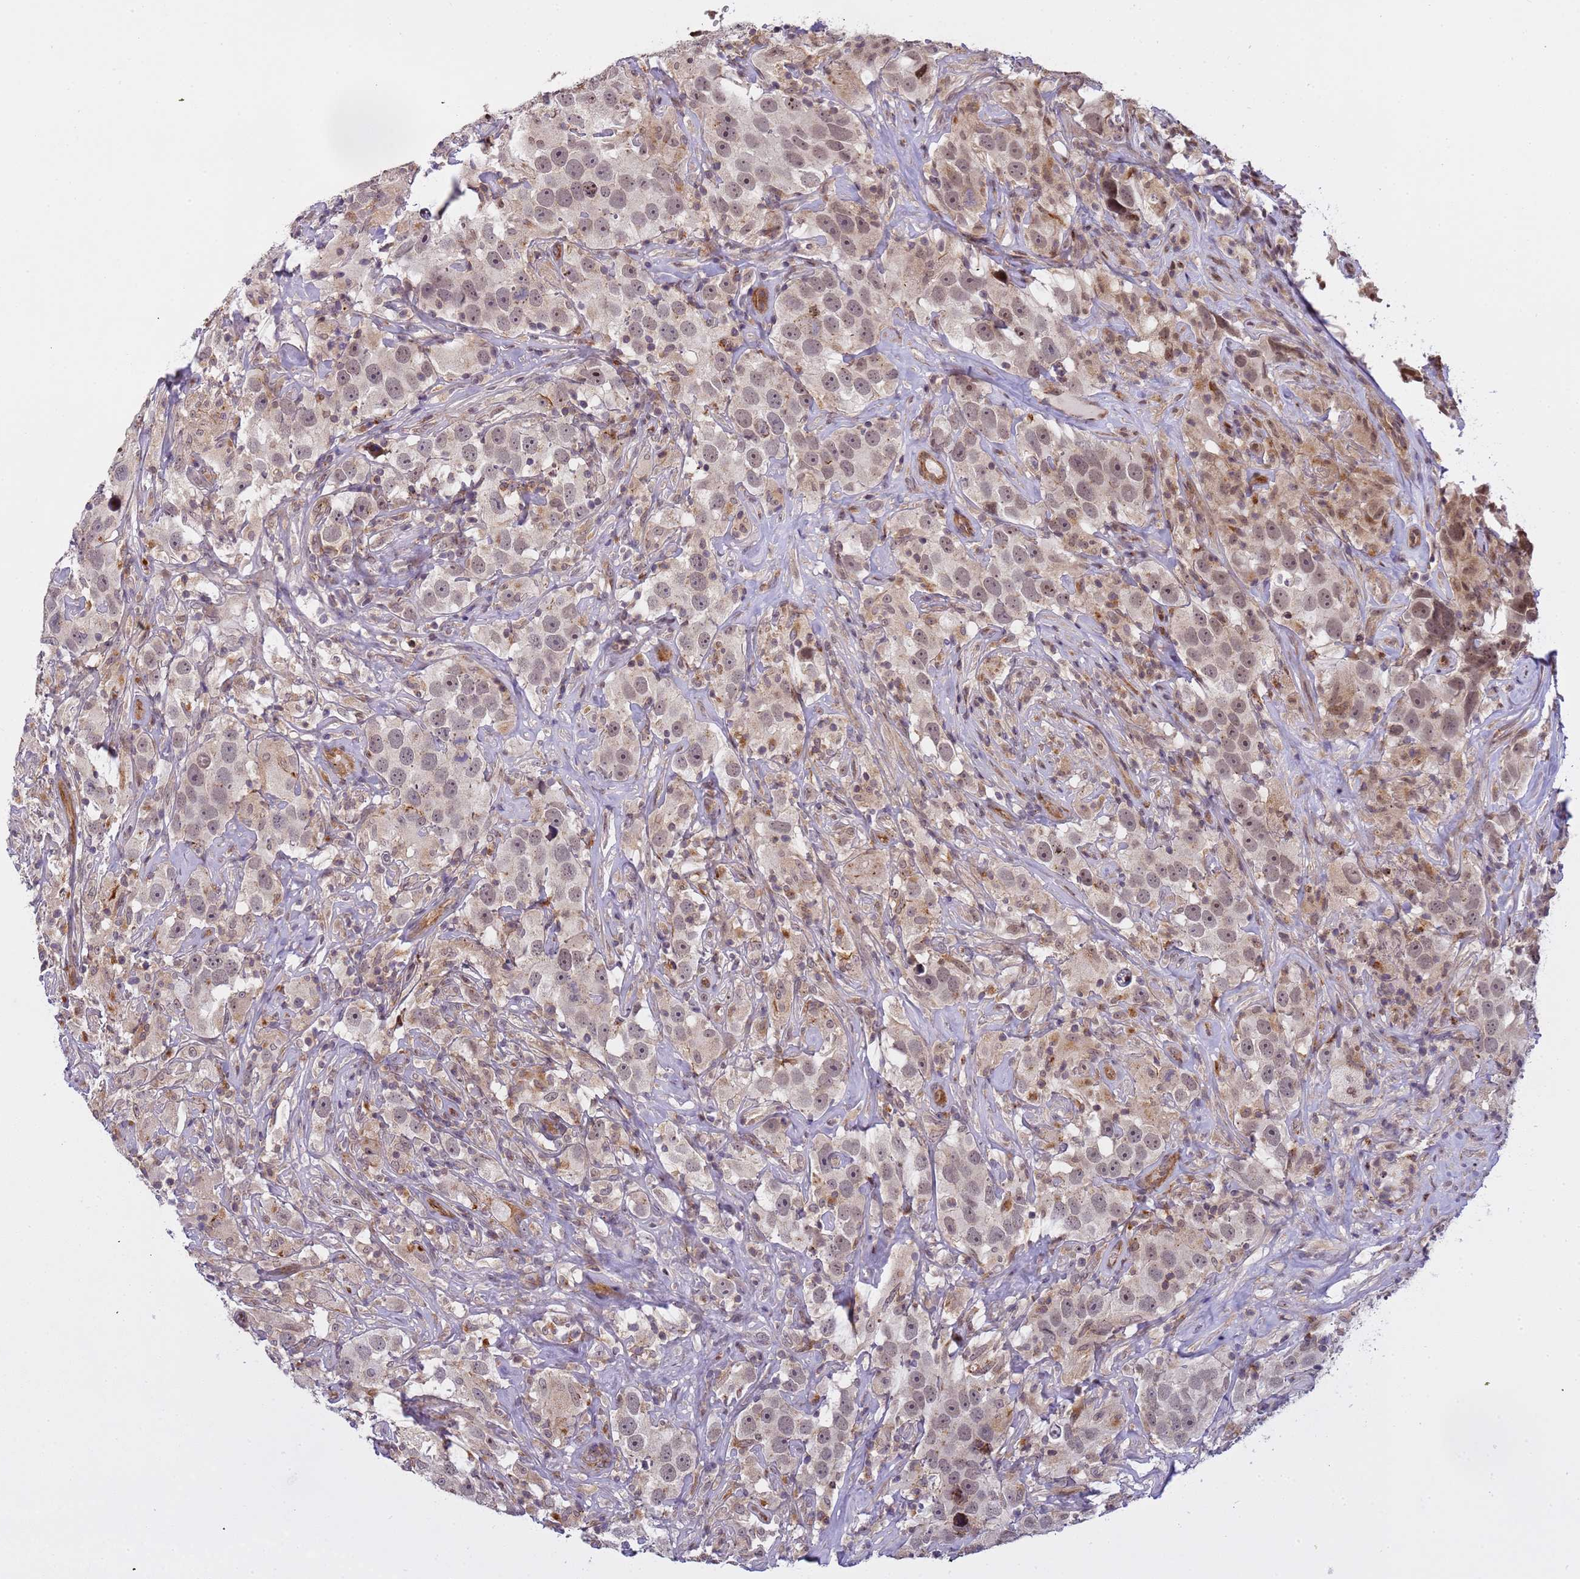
{"staining": {"intensity": "weak", "quantity": "<25%", "location": "nuclear"}, "tissue": "testis cancer", "cell_type": "Tumor cells", "image_type": "cancer", "snomed": [{"axis": "morphology", "description": "Seminoma, NOS"}, {"axis": "topography", "description": "Testis"}], "caption": "Human testis seminoma stained for a protein using immunohistochemistry demonstrates no staining in tumor cells.", "gene": "EMC2", "patient": {"sex": "male", "age": 49}}